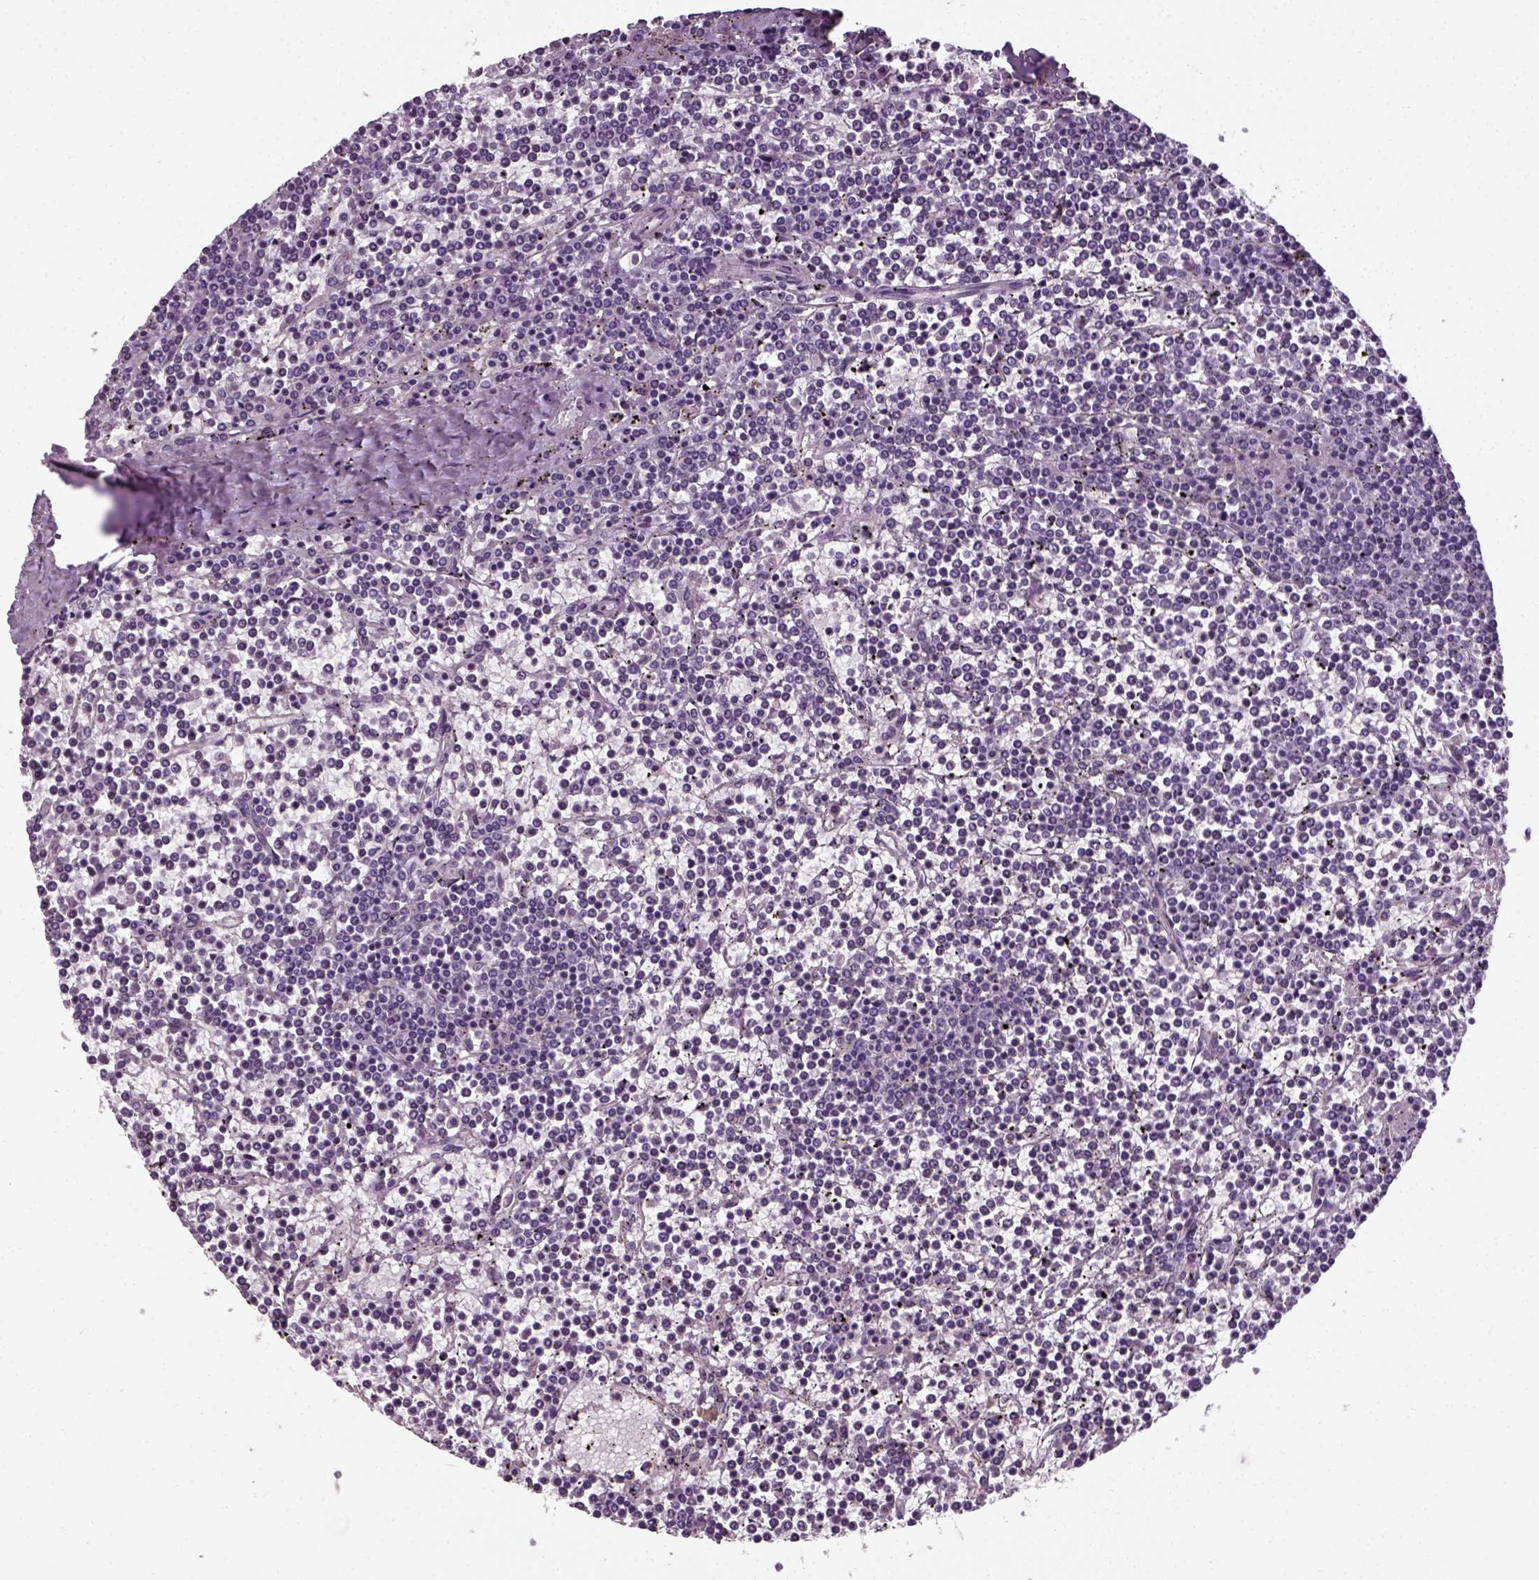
{"staining": {"intensity": "negative", "quantity": "none", "location": "none"}, "tissue": "lymphoma", "cell_type": "Tumor cells", "image_type": "cancer", "snomed": [{"axis": "morphology", "description": "Malignant lymphoma, non-Hodgkin's type, Low grade"}, {"axis": "topography", "description": "Spleen"}], "caption": "The image shows no staining of tumor cells in malignant lymphoma, non-Hodgkin's type (low-grade). (DAB IHC, high magnification).", "gene": "ELOVL3", "patient": {"sex": "female", "age": 19}}